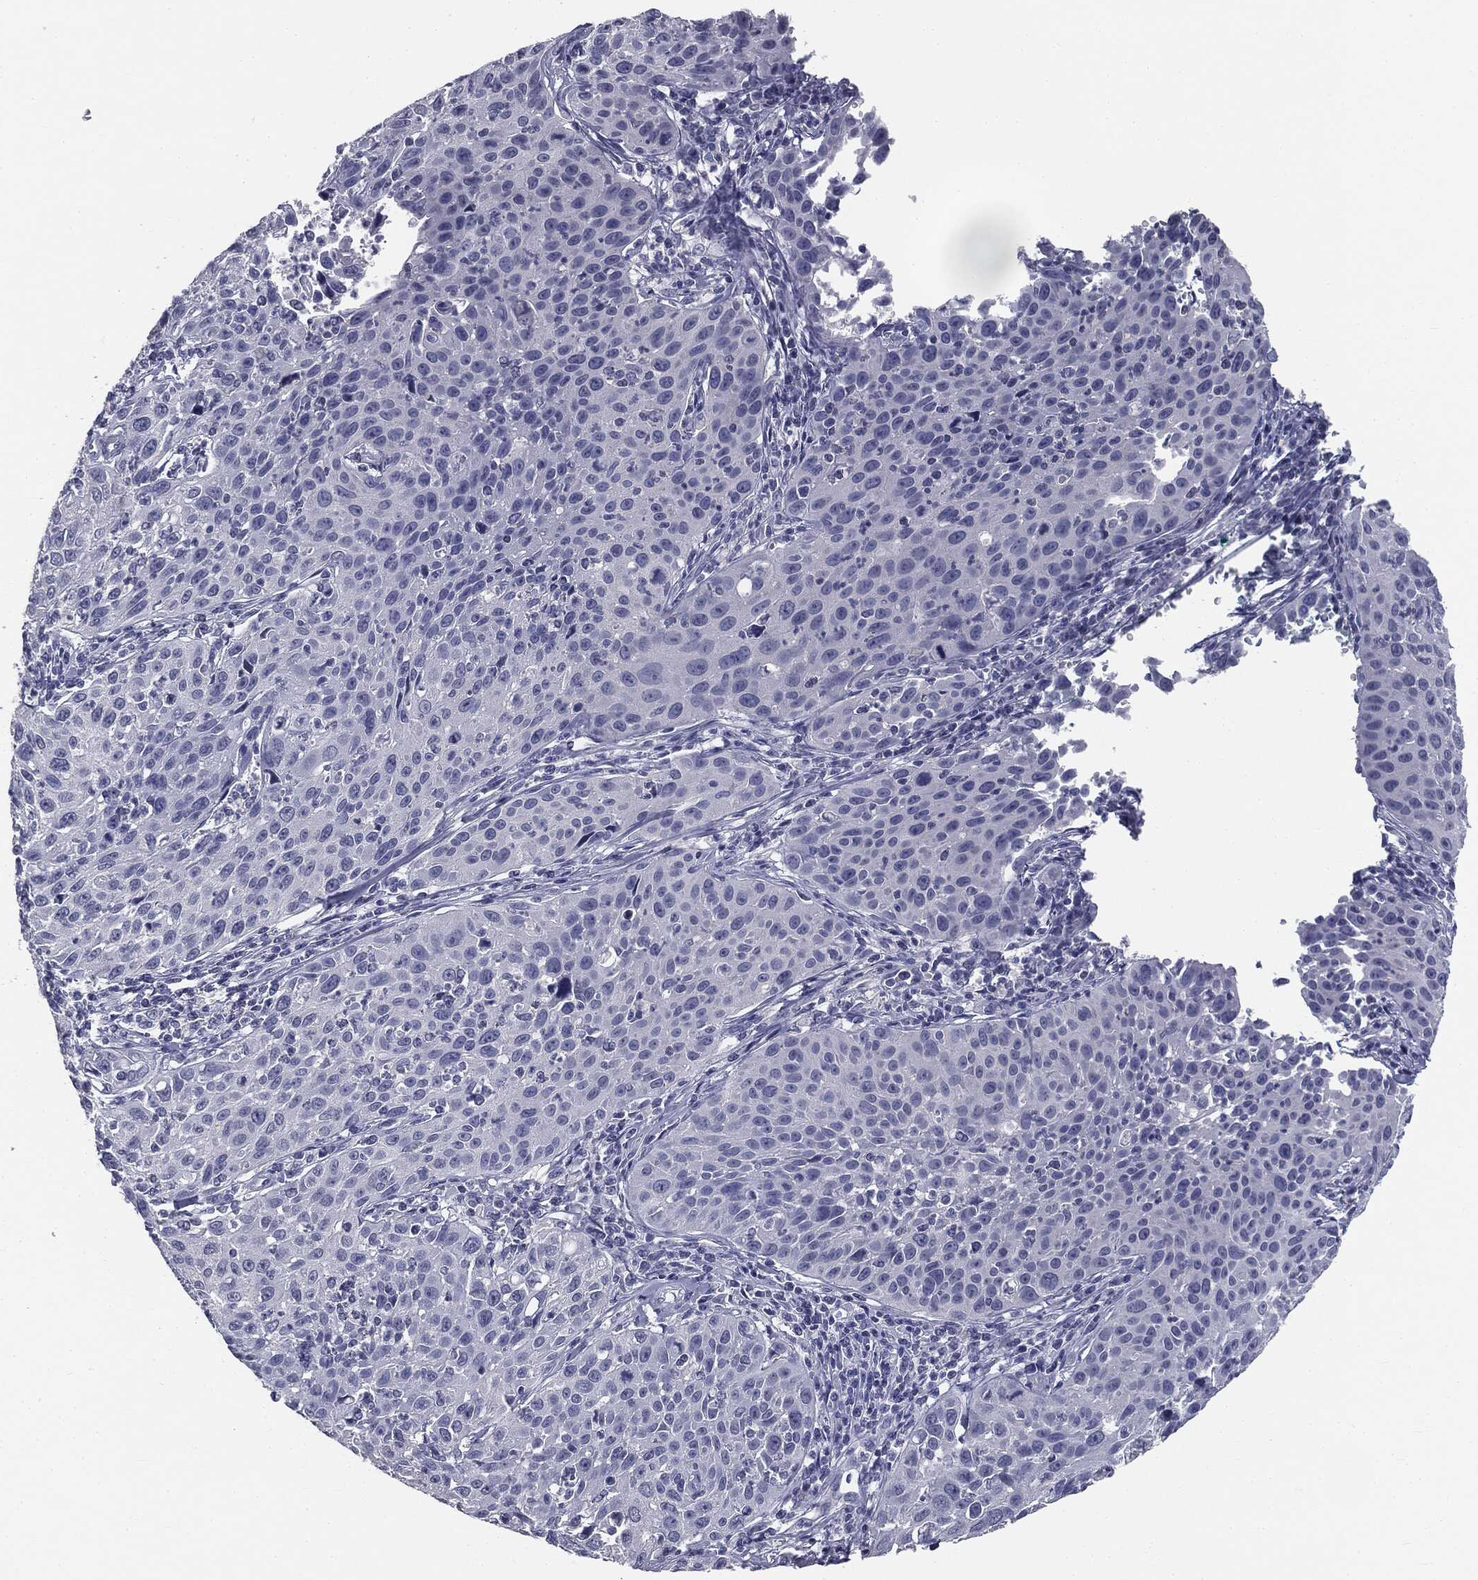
{"staining": {"intensity": "negative", "quantity": "none", "location": "none"}, "tissue": "cervical cancer", "cell_type": "Tumor cells", "image_type": "cancer", "snomed": [{"axis": "morphology", "description": "Squamous cell carcinoma, NOS"}, {"axis": "topography", "description": "Cervix"}], "caption": "This is an immunohistochemistry image of cervical cancer. There is no staining in tumor cells.", "gene": "AFP", "patient": {"sex": "female", "age": 26}}